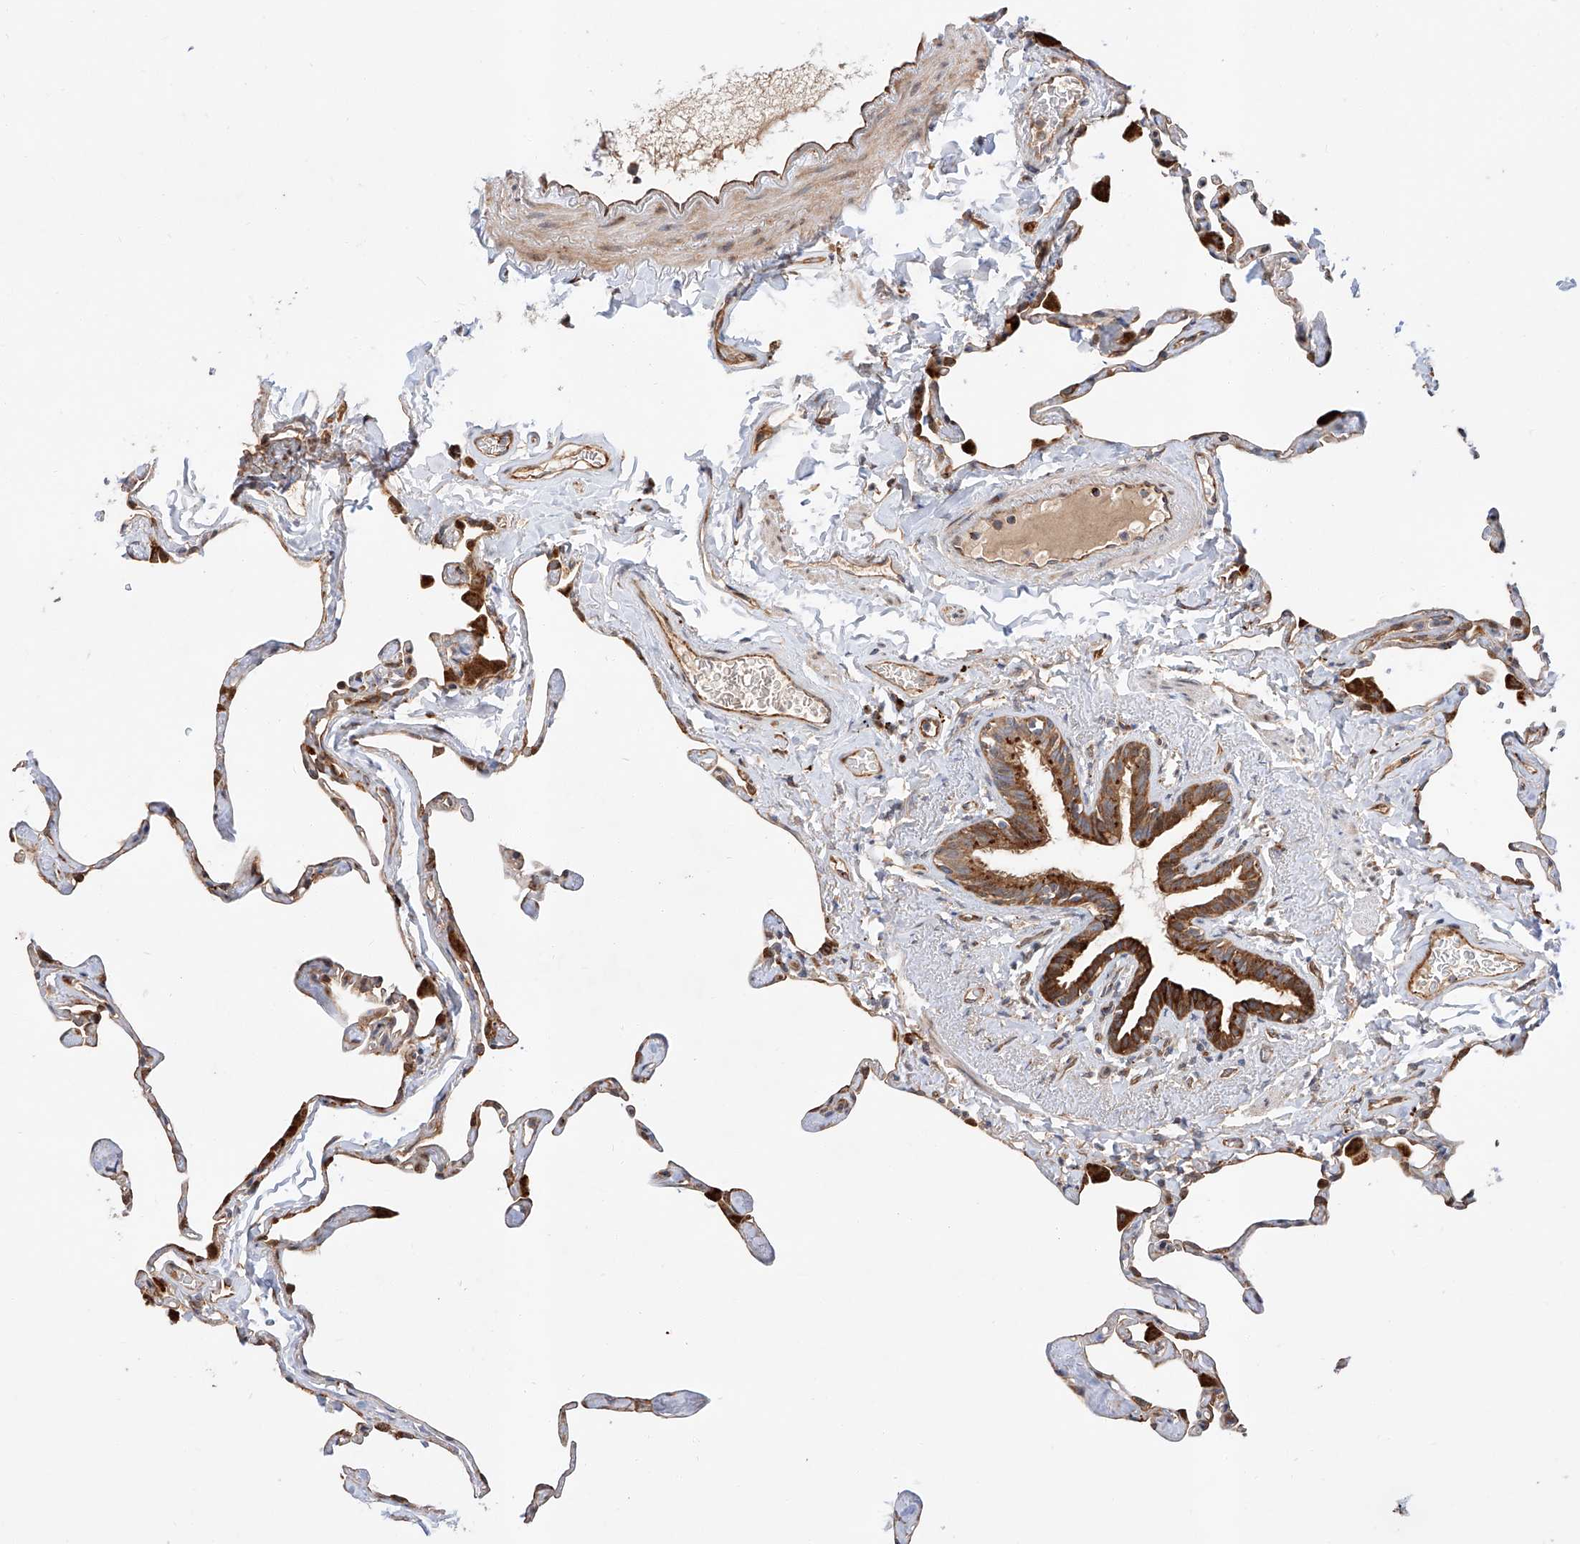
{"staining": {"intensity": "moderate", "quantity": "<25%", "location": "cytoplasmic/membranous"}, "tissue": "lung", "cell_type": "Alveolar cells", "image_type": "normal", "snomed": [{"axis": "morphology", "description": "Normal tissue, NOS"}, {"axis": "topography", "description": "Lung"}], "caption": "An IHC micrograph of benign tissue is shown. Protein staining in brown labels moderate cytoplasmic/membranous positivity in lung within alveolar cells. The protein of interest is shown in brown color, while the nuclei are stained blue.", "gene": "DIRAS3", "patient": {"sex": "male", "age": 65}}